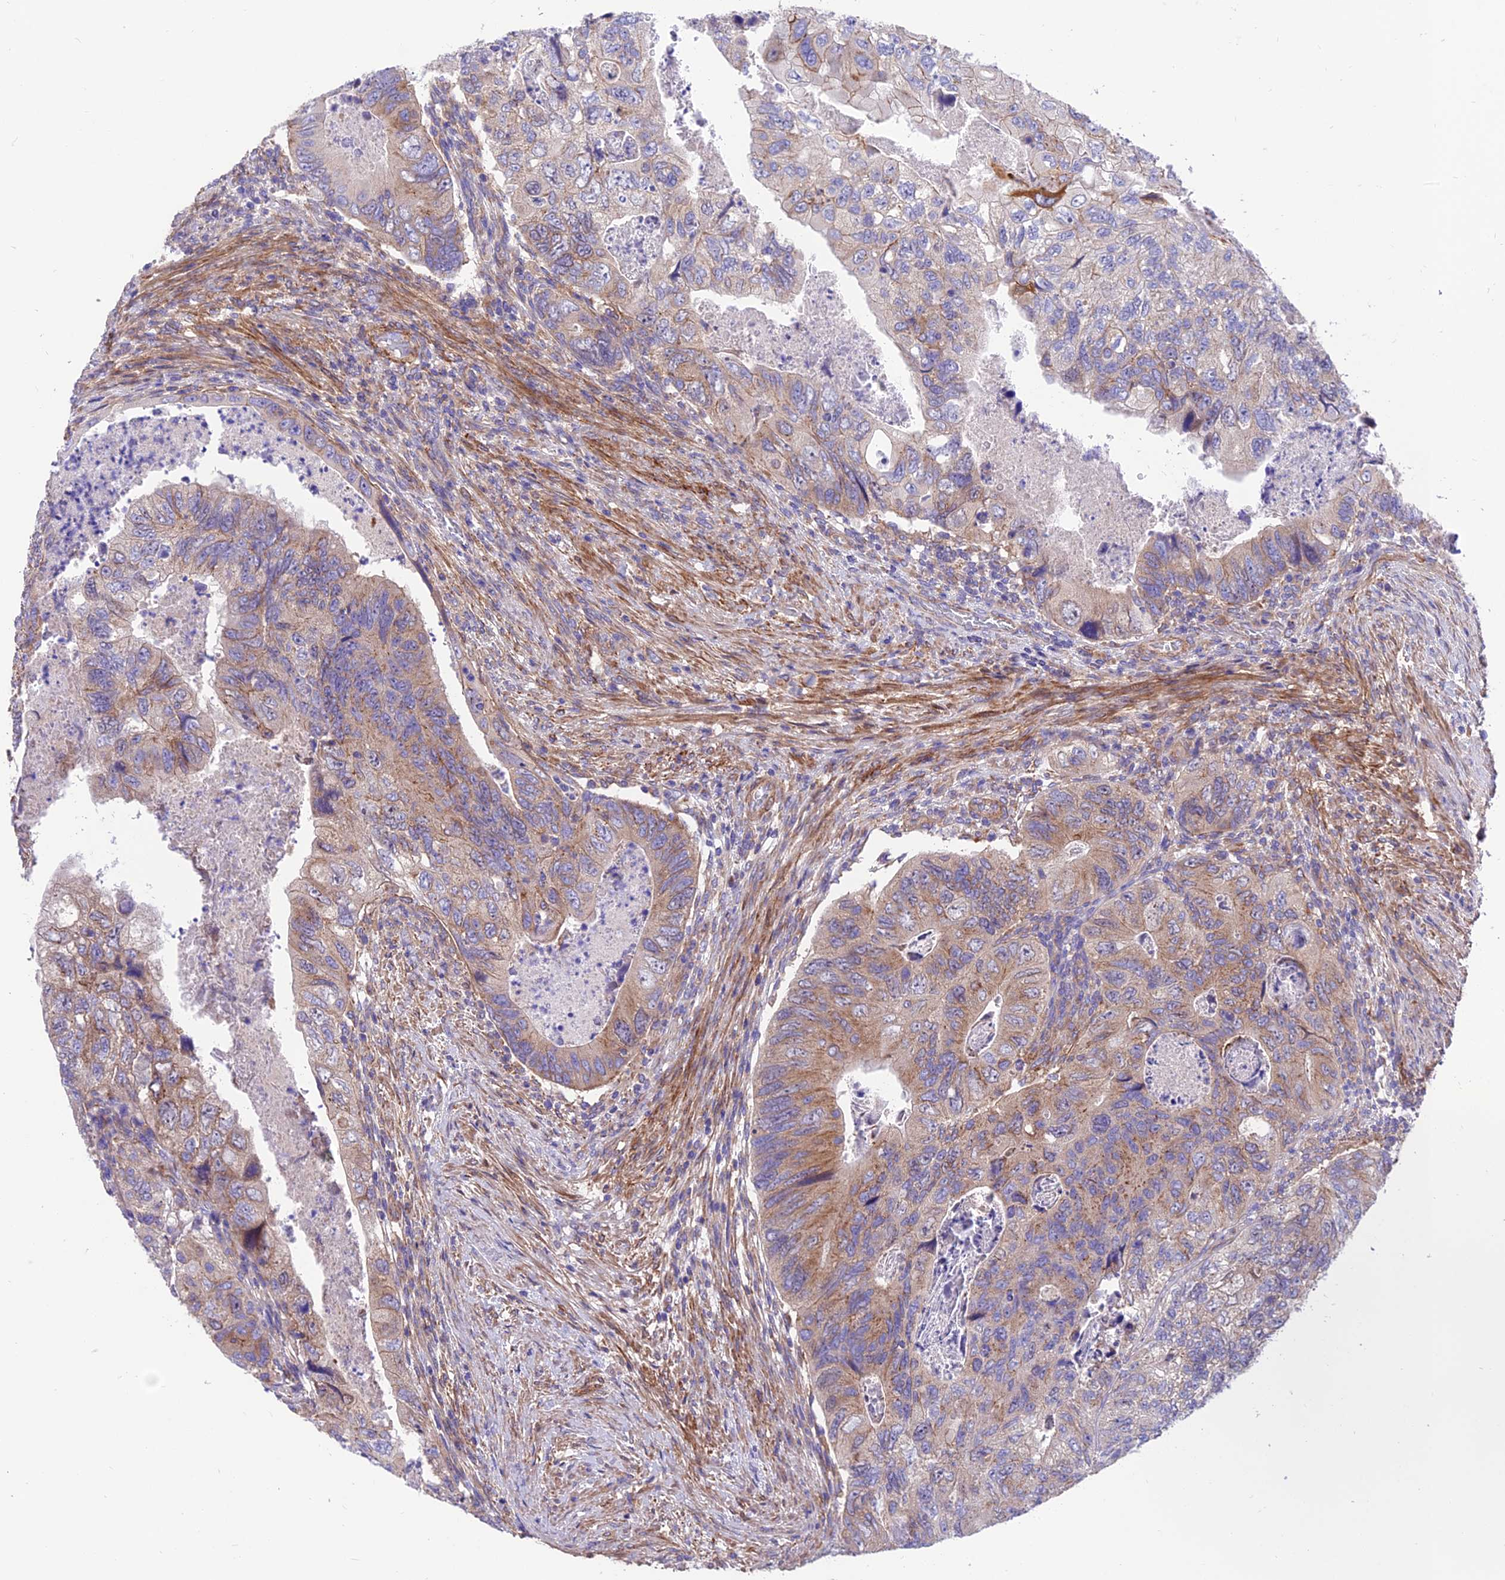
{"staining": {"intensity": "moderate", "quantity": "25%-75%", "location": "cytoplasmic/membranous"}, "tissue": "colorectal cancer", "cell_type": "Tumor cells", "image_type": "cancer", "snomed": [{"axis": "morphology", "description": "Adenocarcinoma, NOS"}, {"axis": "topography", "description": "Rectum"}], "caption": "A micrograph of human colorectal adenocarcinoma stained for a protein reveals moderate cytoplasmic/membranous brown staining in tumor cells.", "gene": "VPS16", "patient": {"sex": "male", "age": 63}}